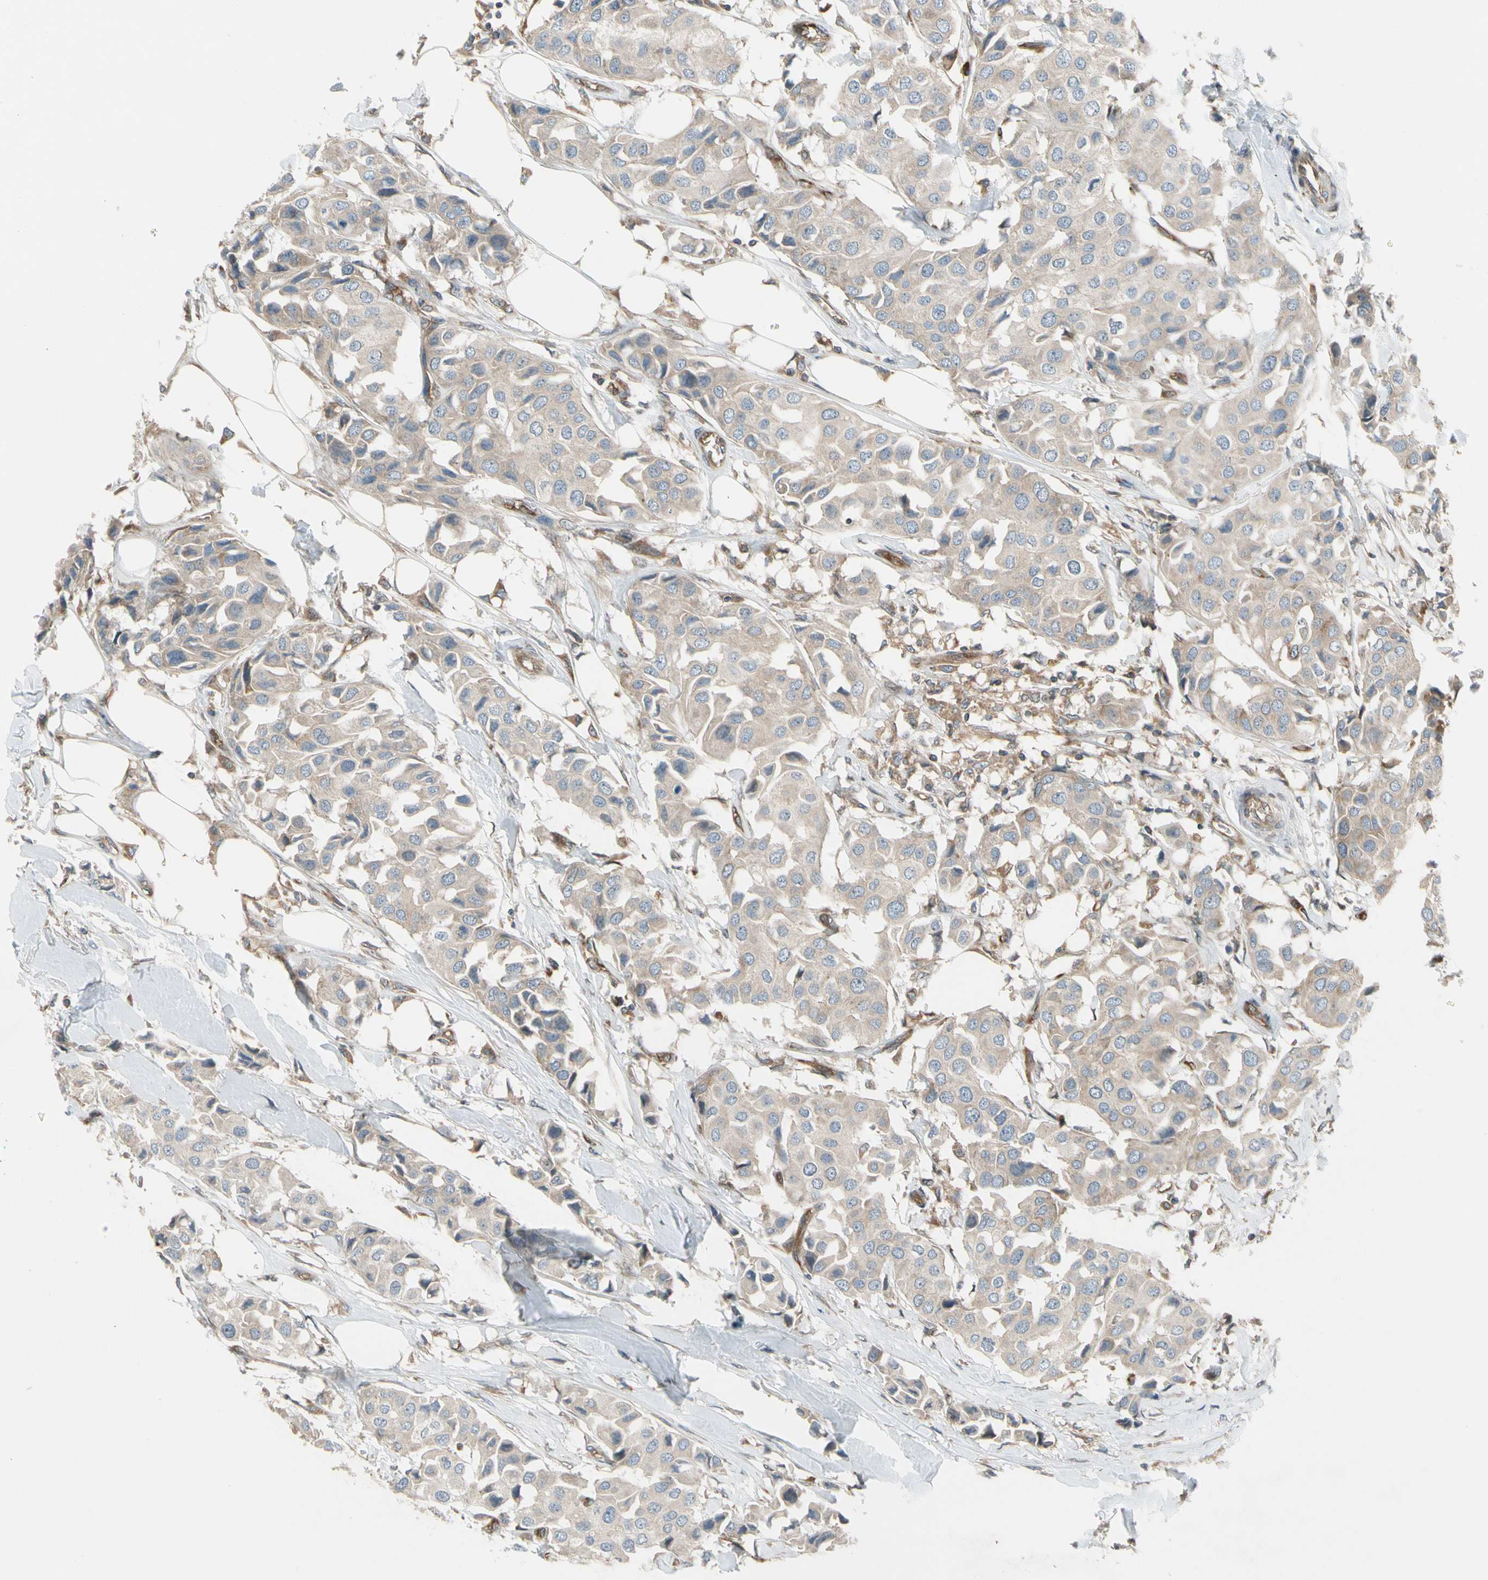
{"staining": {"intensity": "weak", "quantity": ">75%", "location": "cytoplasmic/membranous"}, "tissue": "breast cancer", "cell_type": "Tumor cells", "image_type": "cancer", "snomed": [{"axis": "morphology", "description": "Duct carcinoma"}, {"axis": "topography", "description": "Breast"}], "caption": "A brown stain labels weak cytoplasmic/membranous expression of a protein in breast cancer (invasive ductal carcinoma) tumor cells.", "gene": "TRIO", "patient": {"sex": "female", "age": 80}}